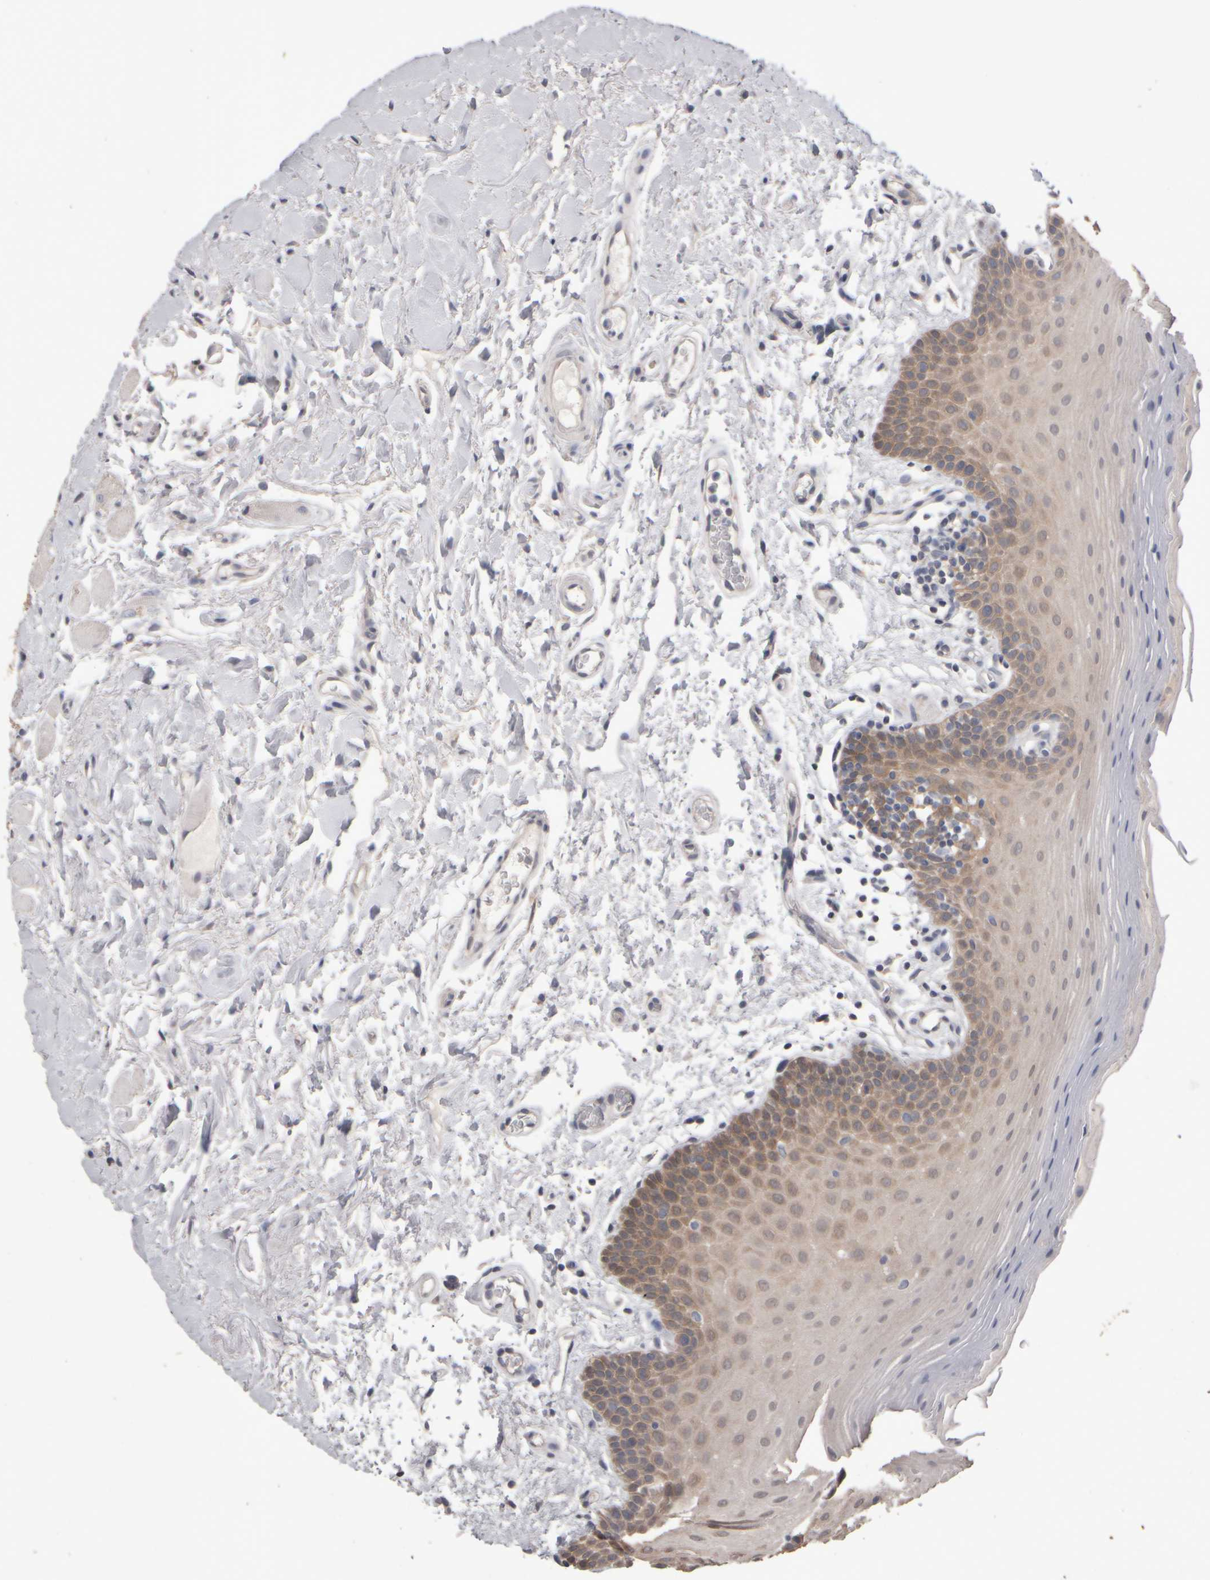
{"staining": {"intensity": "moderate", "quantity": "25%-75%", "location": "cytoplasmic/membranous"}, "tissue": "oral mucosa", "cell_type": "Squamous epithelial cells", "image_type": "normal", "snomed": [{"axis": "morphology", "description": "Normal tissue, NOS"}, {"axis": "topography", "description": "Oral tissue"}], "caption": "Protein analysis of unremarkable oral mucosa displays moderate cytoplasmic/membranous positivity in about 25%-75% of squamous epithelial cells.", "gene": "EPHX2", "patient": {"sex": "male", "age": 62}}